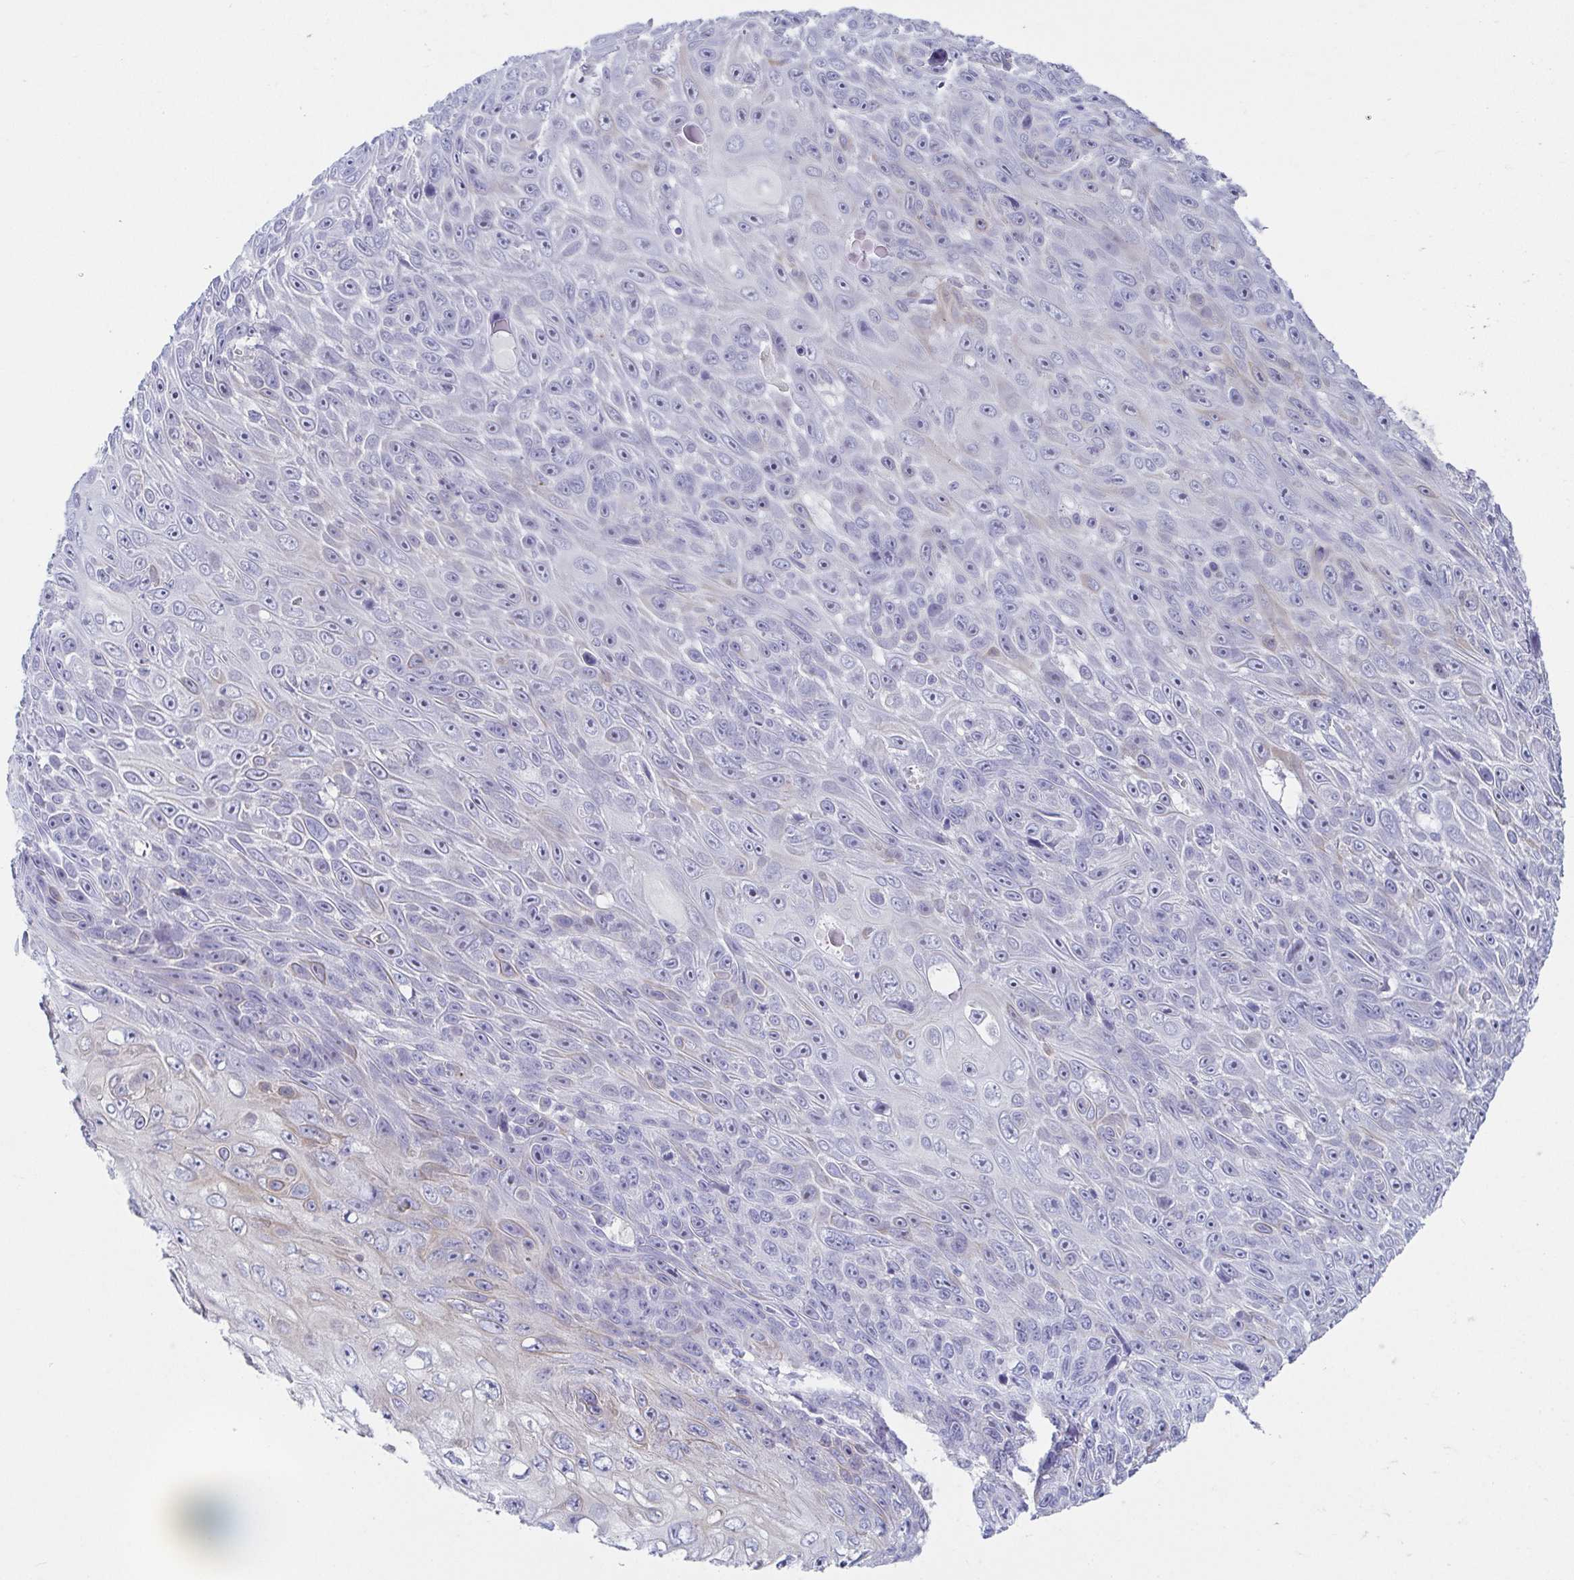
{"staining": {"intensity": "negative", "quantity": "none", "location": "none"}, "tissue": "skin cancer", "cell_type": "Tumor cells", "image_type": "cancer", "snomed": [{"axis": "morphology", "description": "Squamous cell carcinoma, NOS"}, {"axis": "topography", "description": "Skin"}], "caption": "DAB immunohistochemical staining of squamous cell carcinoma (skin) demonstrates no significant positivity in tumor cells. The staining was performed using DAB (3,3'-diaminobenzidine) to visualize the protein expression in brown, while the nuclei were stained in blue with hematoxylin (Magnification: 20x).", "gene": "HTR2A", "patient": {"sex": "male", "age": 82}}